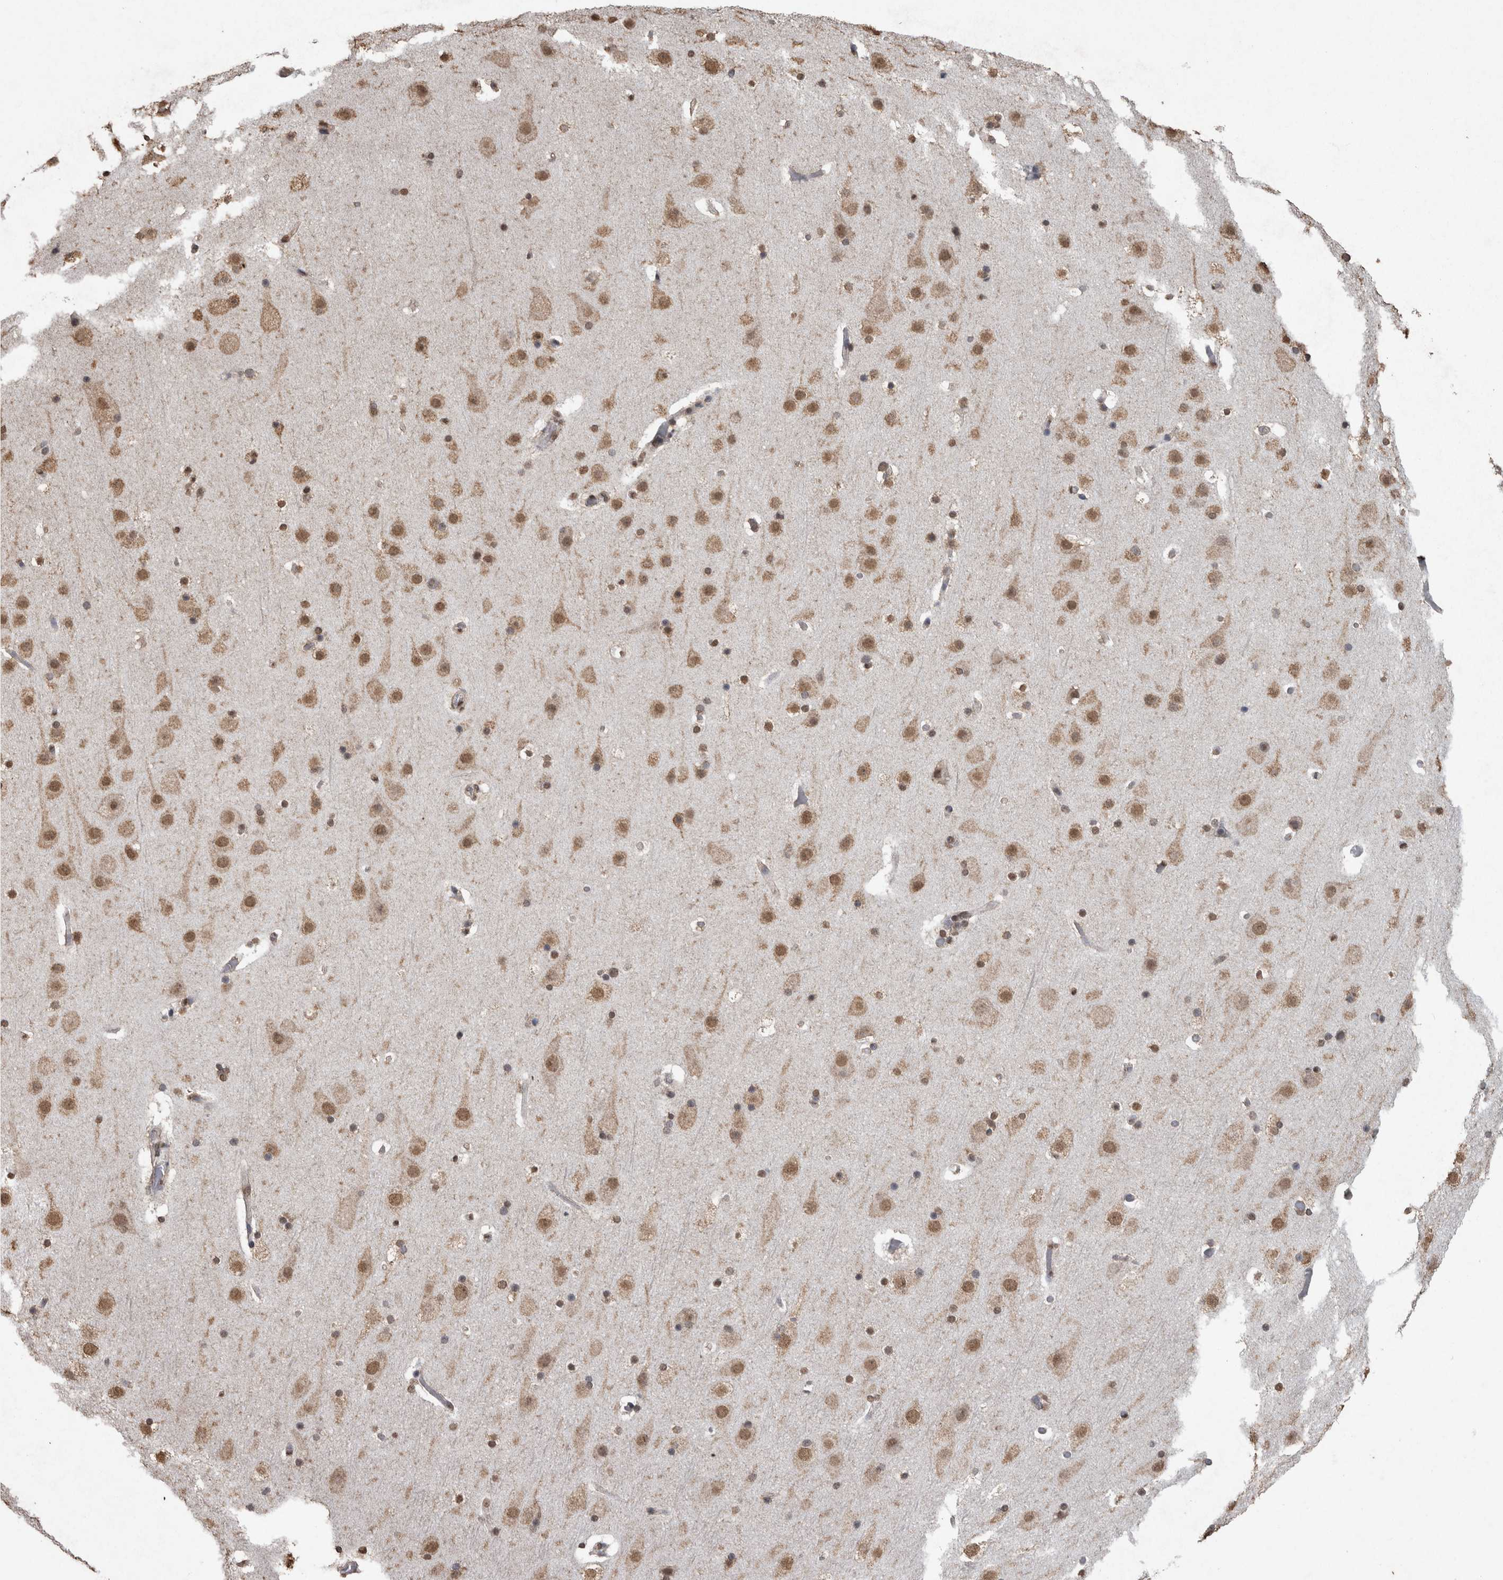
{"staining": {"intensity": "moderate", "quantity": ">75%", "location": "nuclear"}, "tissue": "cerebral cortex", "cell_type": "Endothelial cells", "image_type": "normal", "snomed": [{"axis": "morphology", "description": "Normal tissue, NOS"}, {"axis": "topography", "description": "Cerebral cortex"}], "caption": "This histopathology image demonstrates immunohistochemistry staining of normal human cerebral cortex, with medium moderate nuclear staining in about >75% of endothelial cells.", "gene": "SMAD7", "patient": {"sex": "male", "age": 57}}